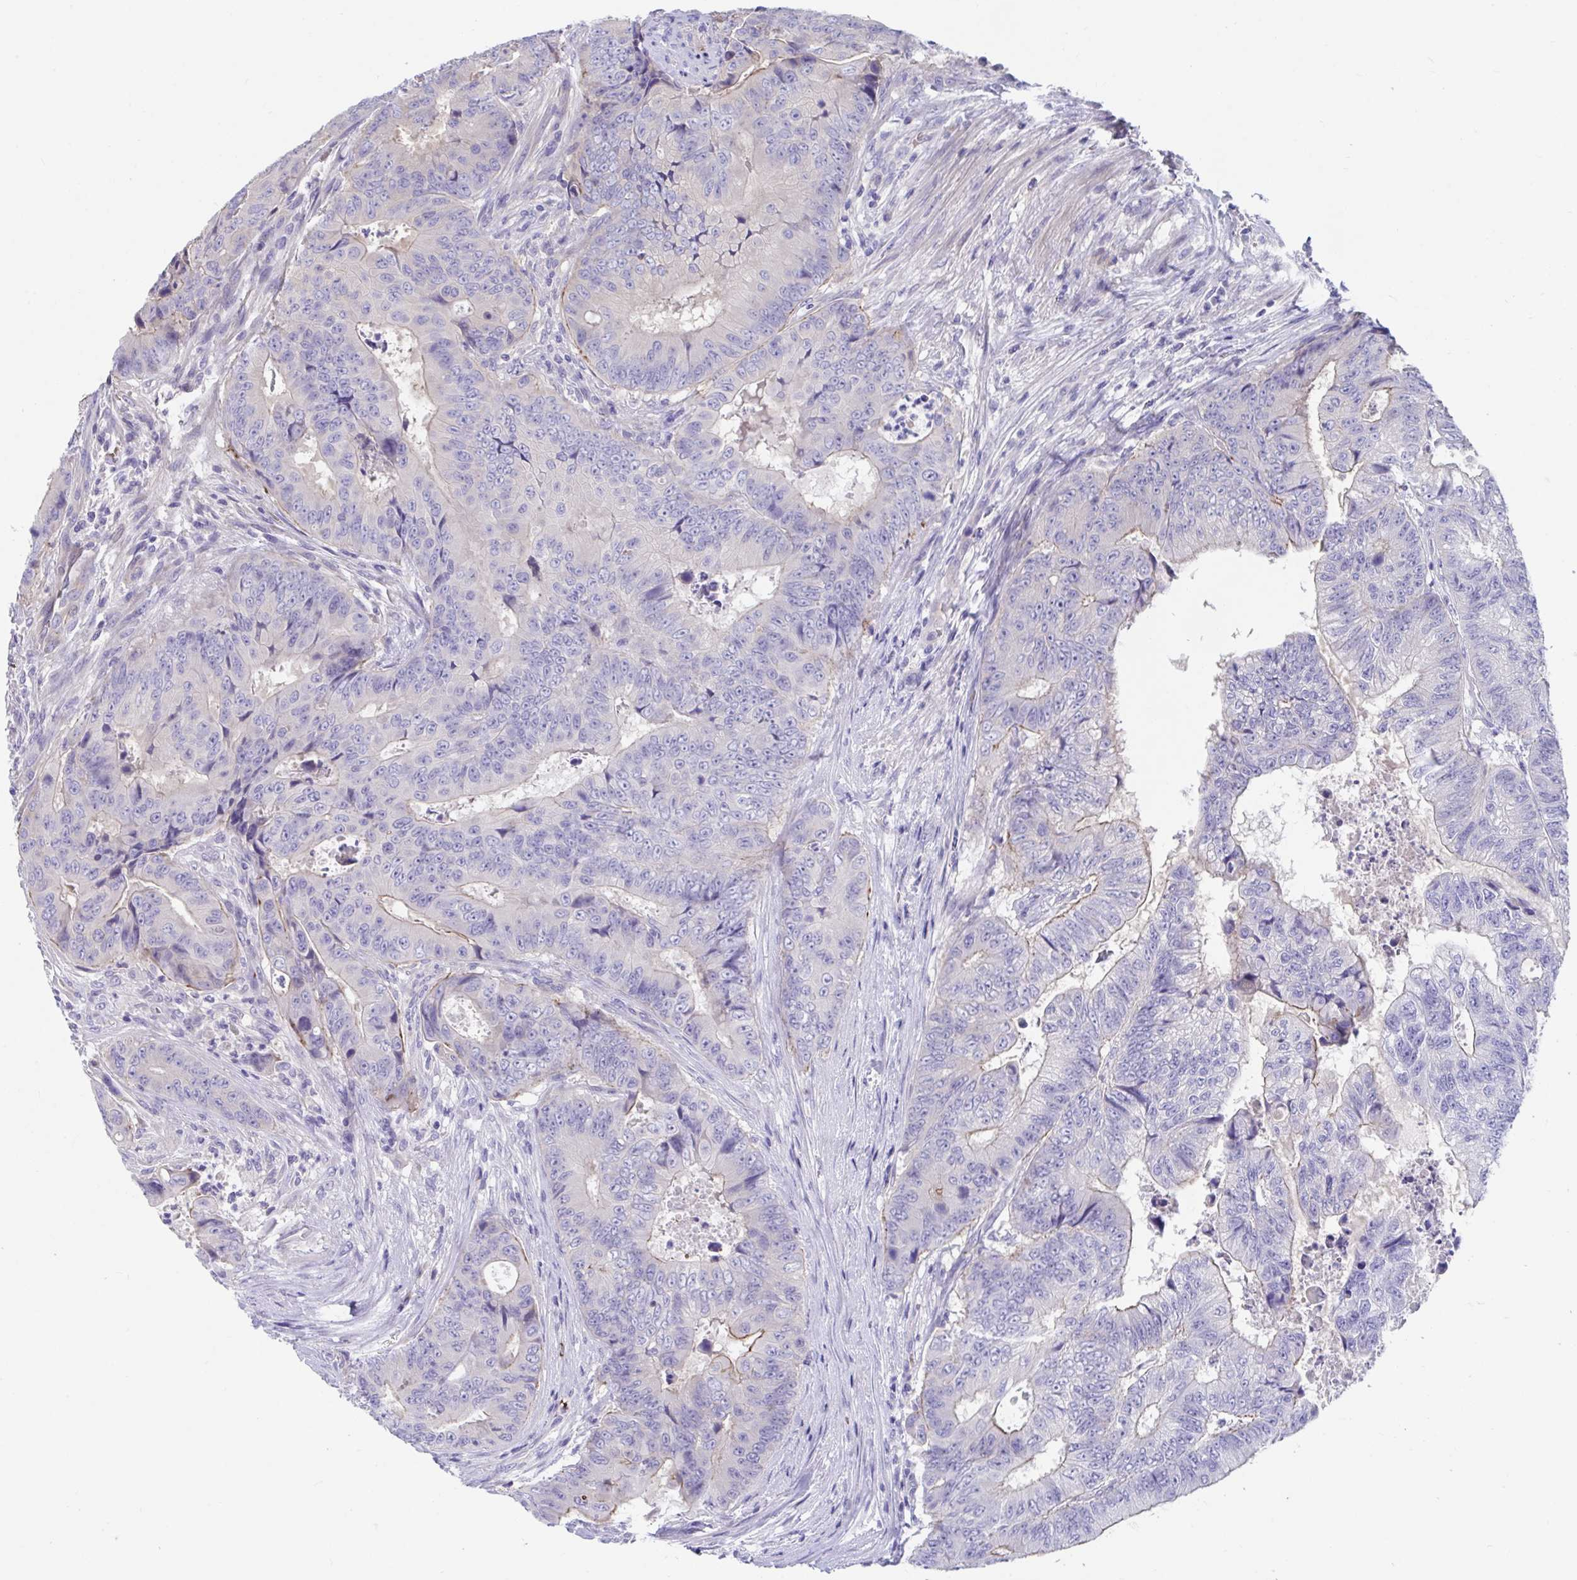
{"staining": {"intensity": "weak", "quantity": "<25%", "location": "cytoplasmic/membranous"}, "tissue": "colorectal cancer", "cell_type": "Tumor cells", "image_type": "cancer", "snomed": [{"axis": "morphology", "description": "Adenocarcinoma, NOS"}, {"axis": "topography", "description": "Colon"}], "caption": "This is an immunohistochemistry (IHC) image of colorectal cancer. There is no positivity in tumor cells.", "gene": "TTC30B", "patient": {"sex": "female", "age": 48}}